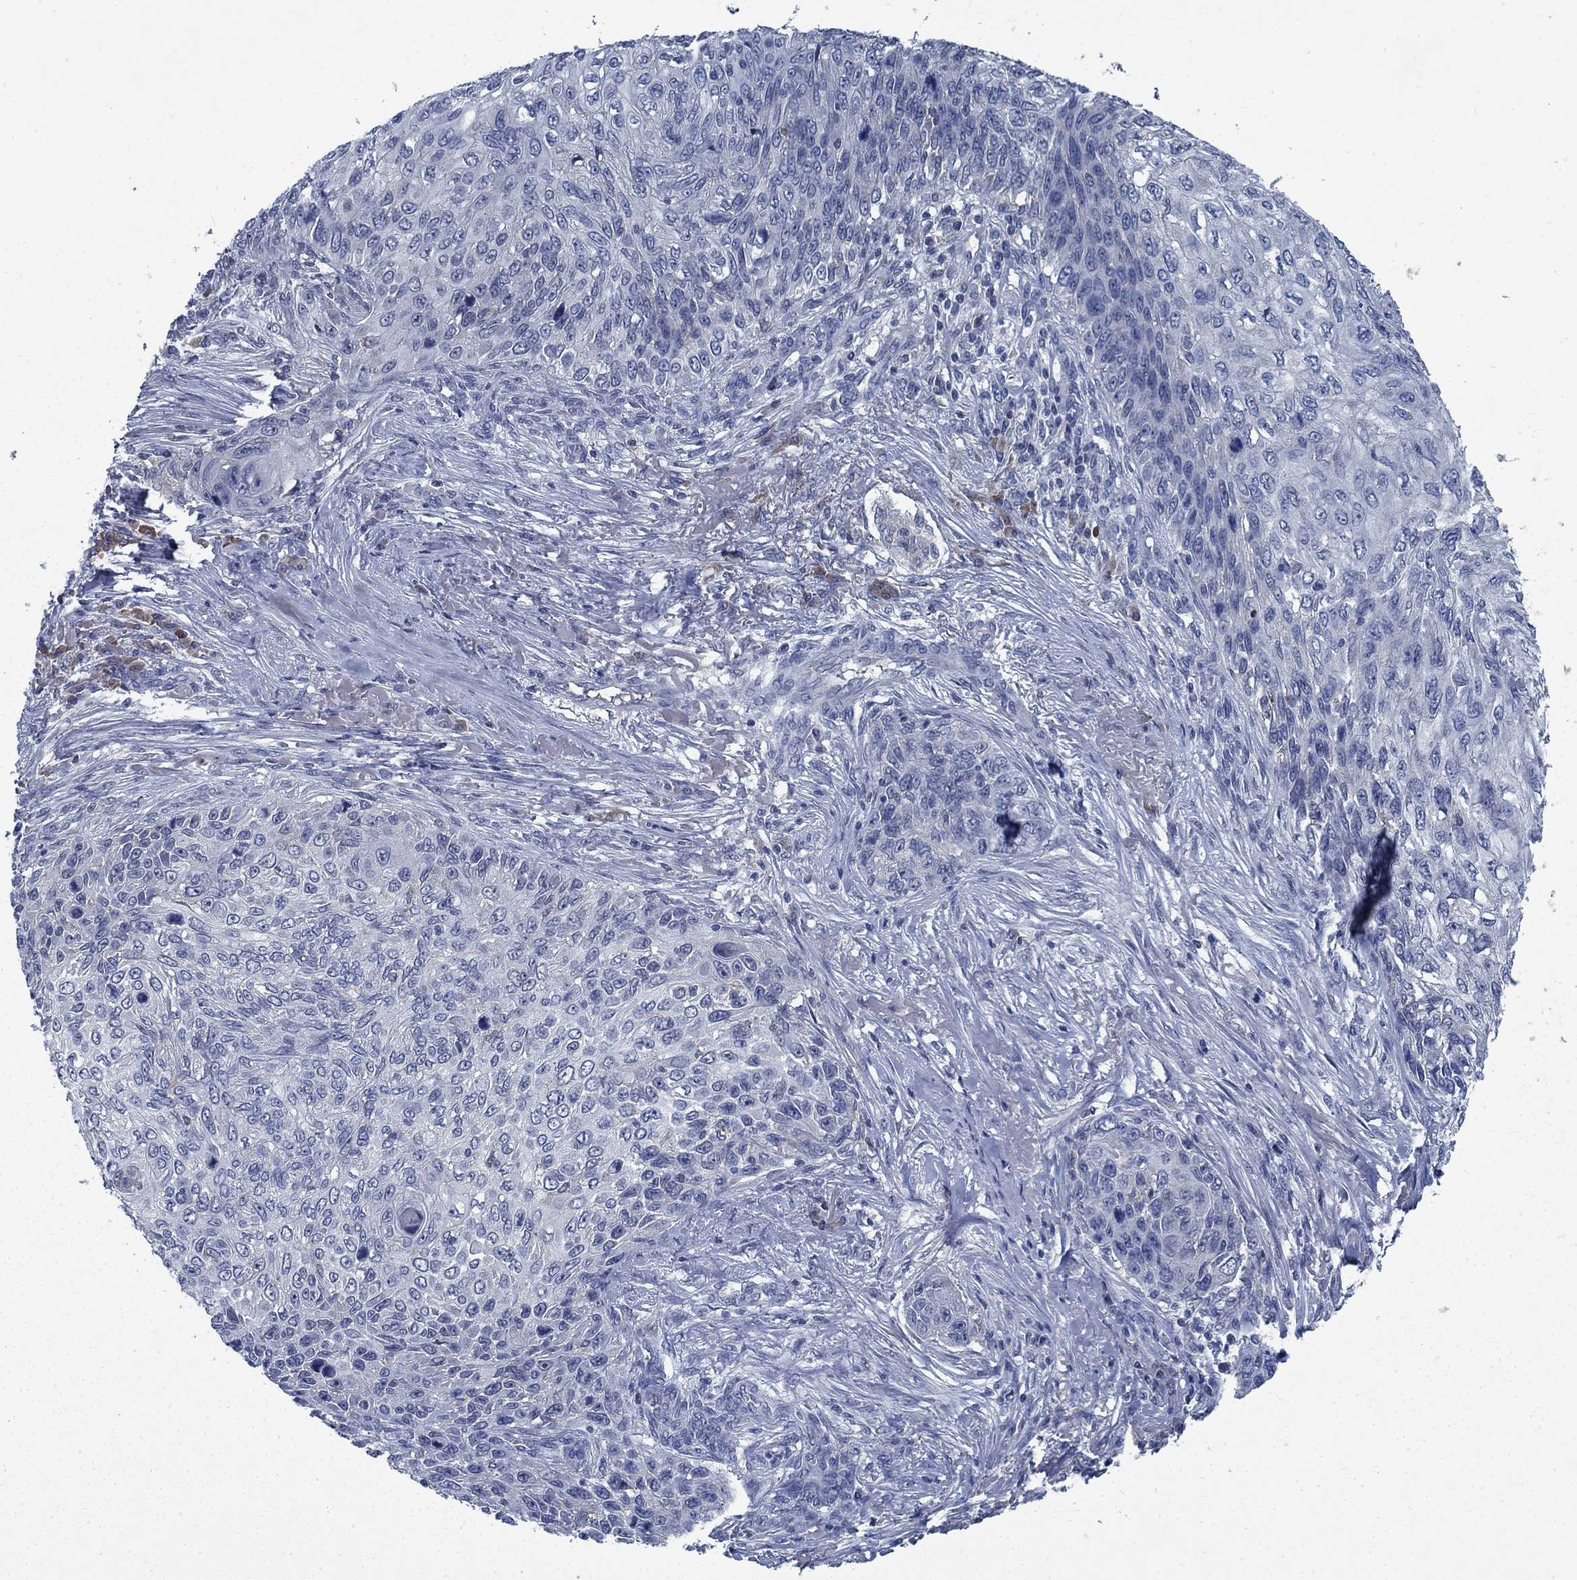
{"staining": {"intensity": "negative", "quantity": "none", "location": "none"}, "tissue": "skin cancer", "cell_type": "Tumor cells", "image_type": "cancer", "snomed": [{"axis": "morphology", "description": "Squamous cell carcinoma, NOS"}, {"axis": "topography", "description": "Skin"}], "caption": "High magnification brightfield microscopy of skin squamous cell carcinoma stained with DAB (brown) and counterstained with hematoxylin (blue): tumor cells show no significant expression.", "gene": "PNMA8A", "patient": {"sex": "male", "age": 92}}